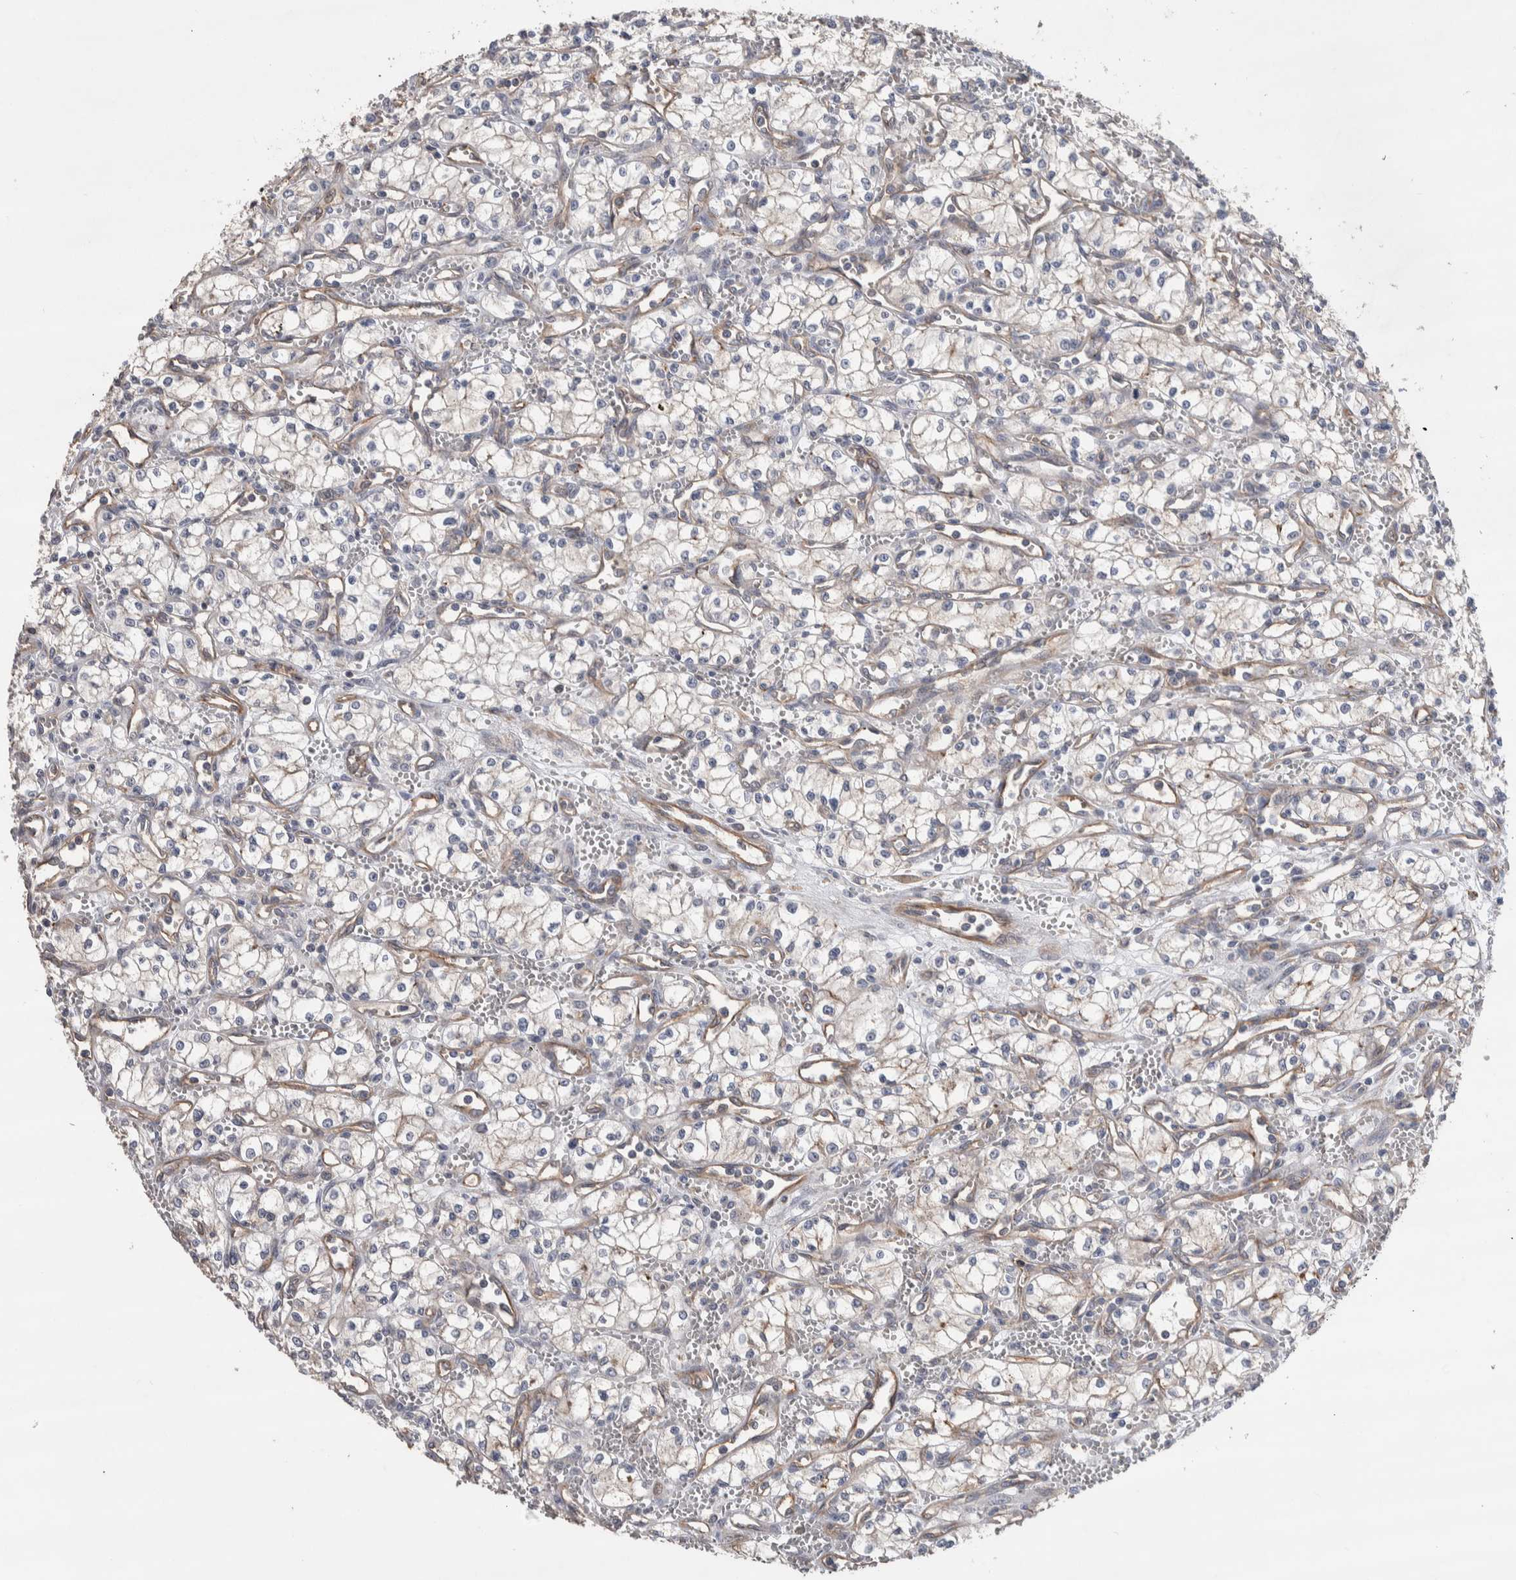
{"staining": {"intensity": "negative", "quantity": "none", "location": "none"}, "tissue": "renal cancer", "cell_type": "Tumor cells", "image_type": "cancer", "snomed": [{"axis": "morphology", "description": "Adenocarcinoma, NOS"}, {"axis": "topography", "description": "Kidney"}], "caption": "Tumor cells are negative for protein expression in human renal cancer. Nuclei are stained in blue.", "gene": "GCNA", "patient": {"sex": "male", "age": 59}}